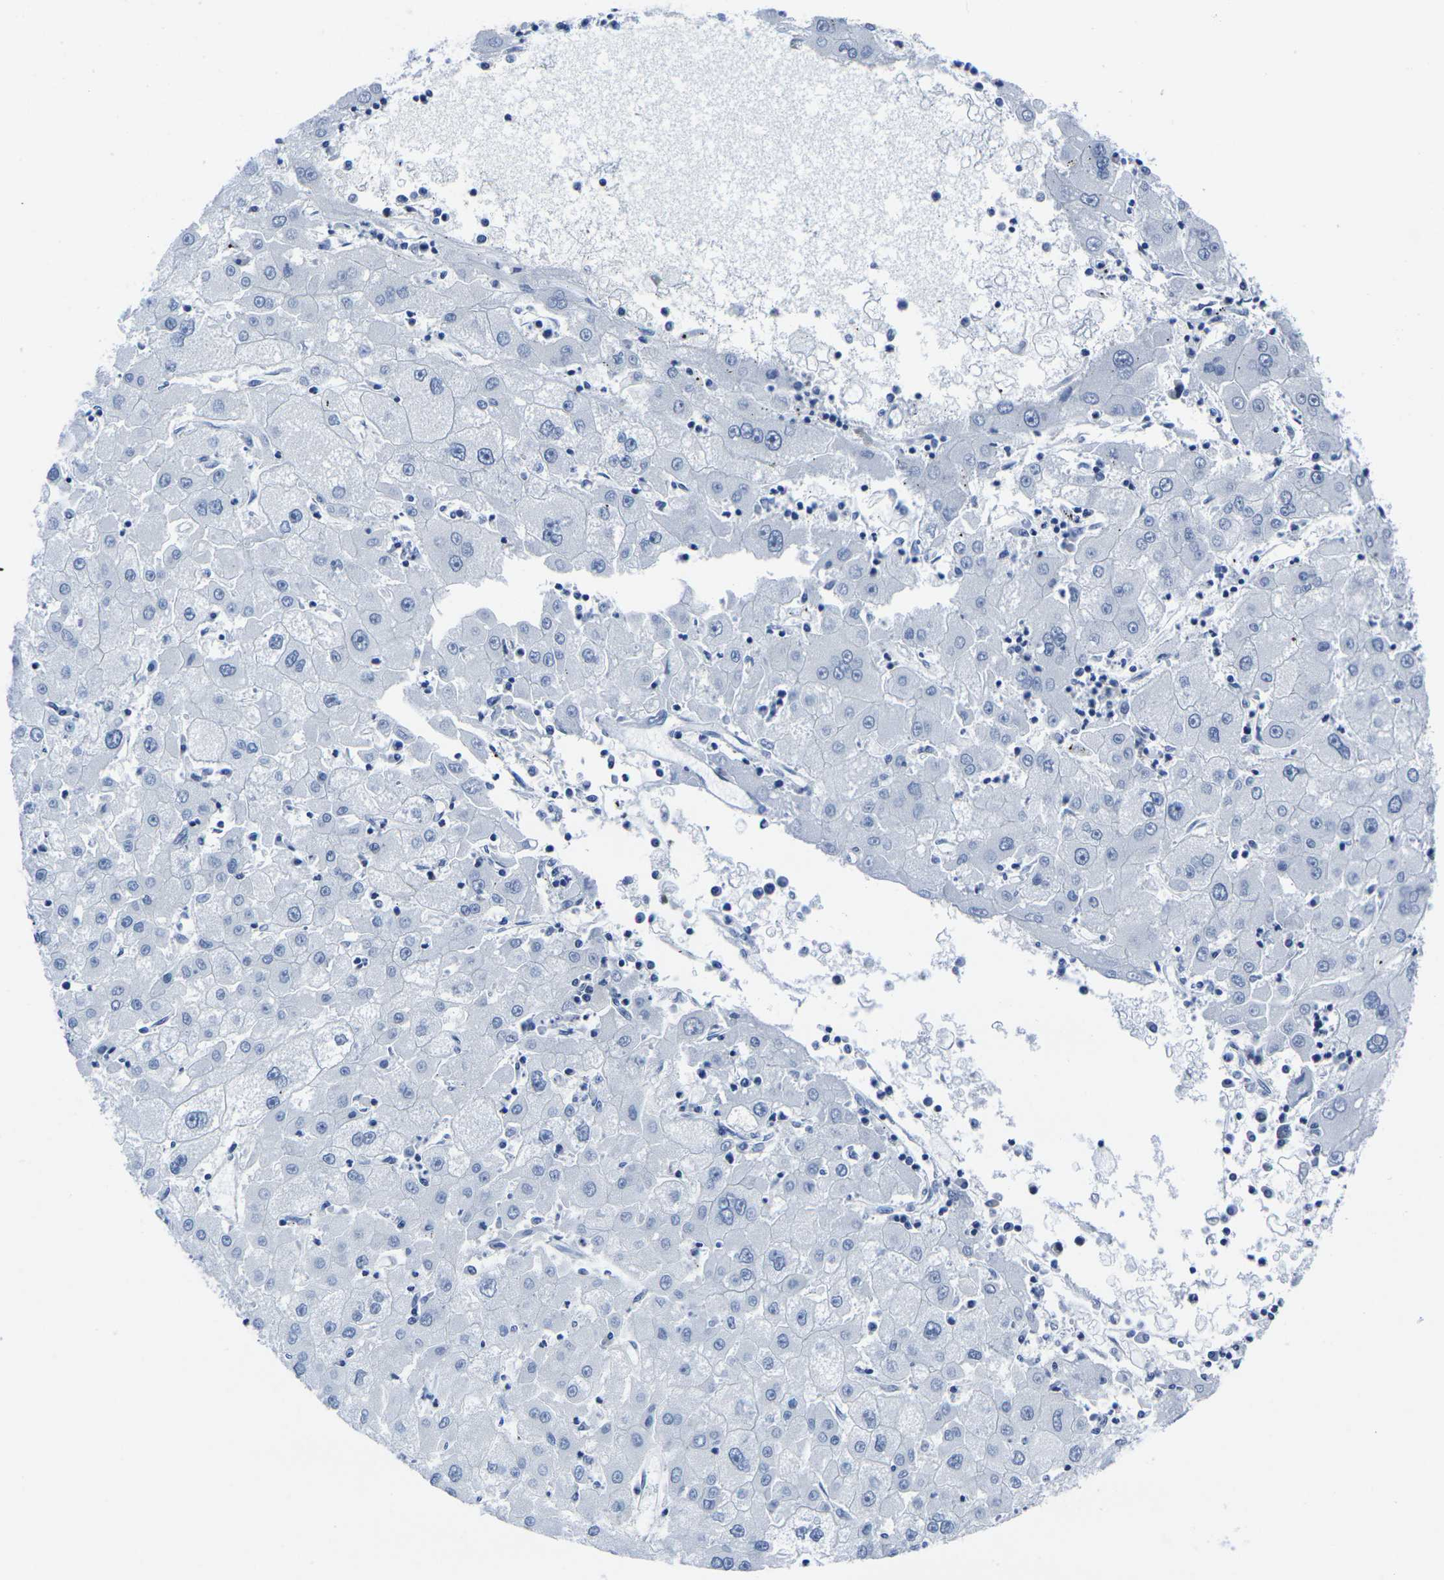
{"staining": {"intensity": "negative", "quantity": "none", "location": "none"}, "tissue": "liver cancer", "cell_type": "Tumor cells", "image_type": "cancer", "snomed": [{"axis": "morphology", "description": "Carcinoma, Hepatocellular, NOS"}, {"axis": "topography", "description": "Liver"}], "caption": "A photomicrograph of human hepatocellular carcinoma (liver) is negative for staining in tumor cells.", "gene": "EIF4A1", "patient": {"sex": "male", "age": 72}}